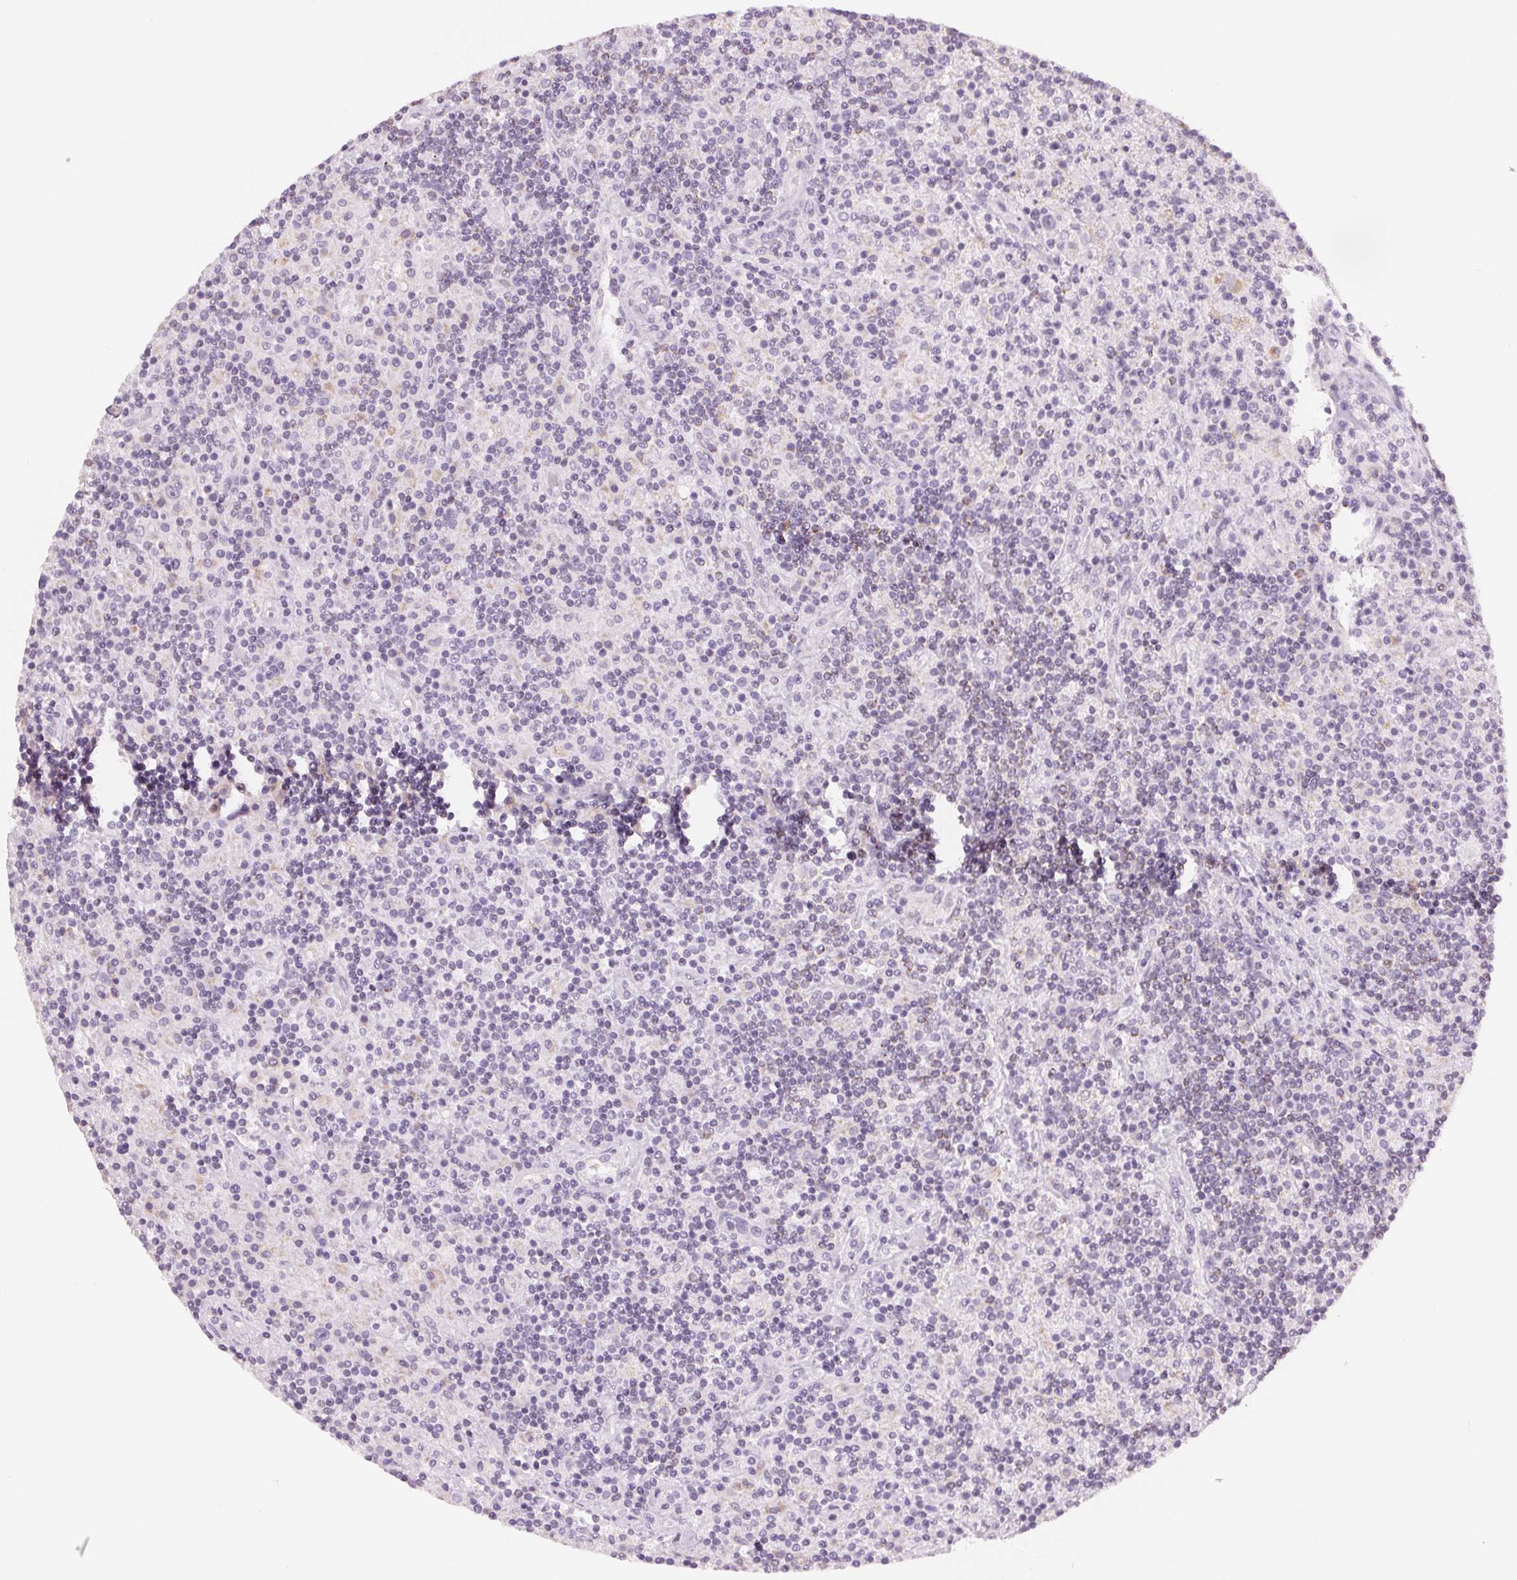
{"staining": {"intensity": "negative", "quantity": "none", "location": "none"}, "tissue": "lymphoma", "cell_type": "Tumor cells", "image_type": "cancer", "snomed": [{"axis": "morphology", "description": "Hodgkin's disease, NOS"}, {"axis": "topography", "description": "Lymph node"}], "caption": "IHC of human lymphoma exhibits no expression in tumor cells.", "gene": "HOXB13", "patient": {"sex": "male", "age": 70}}